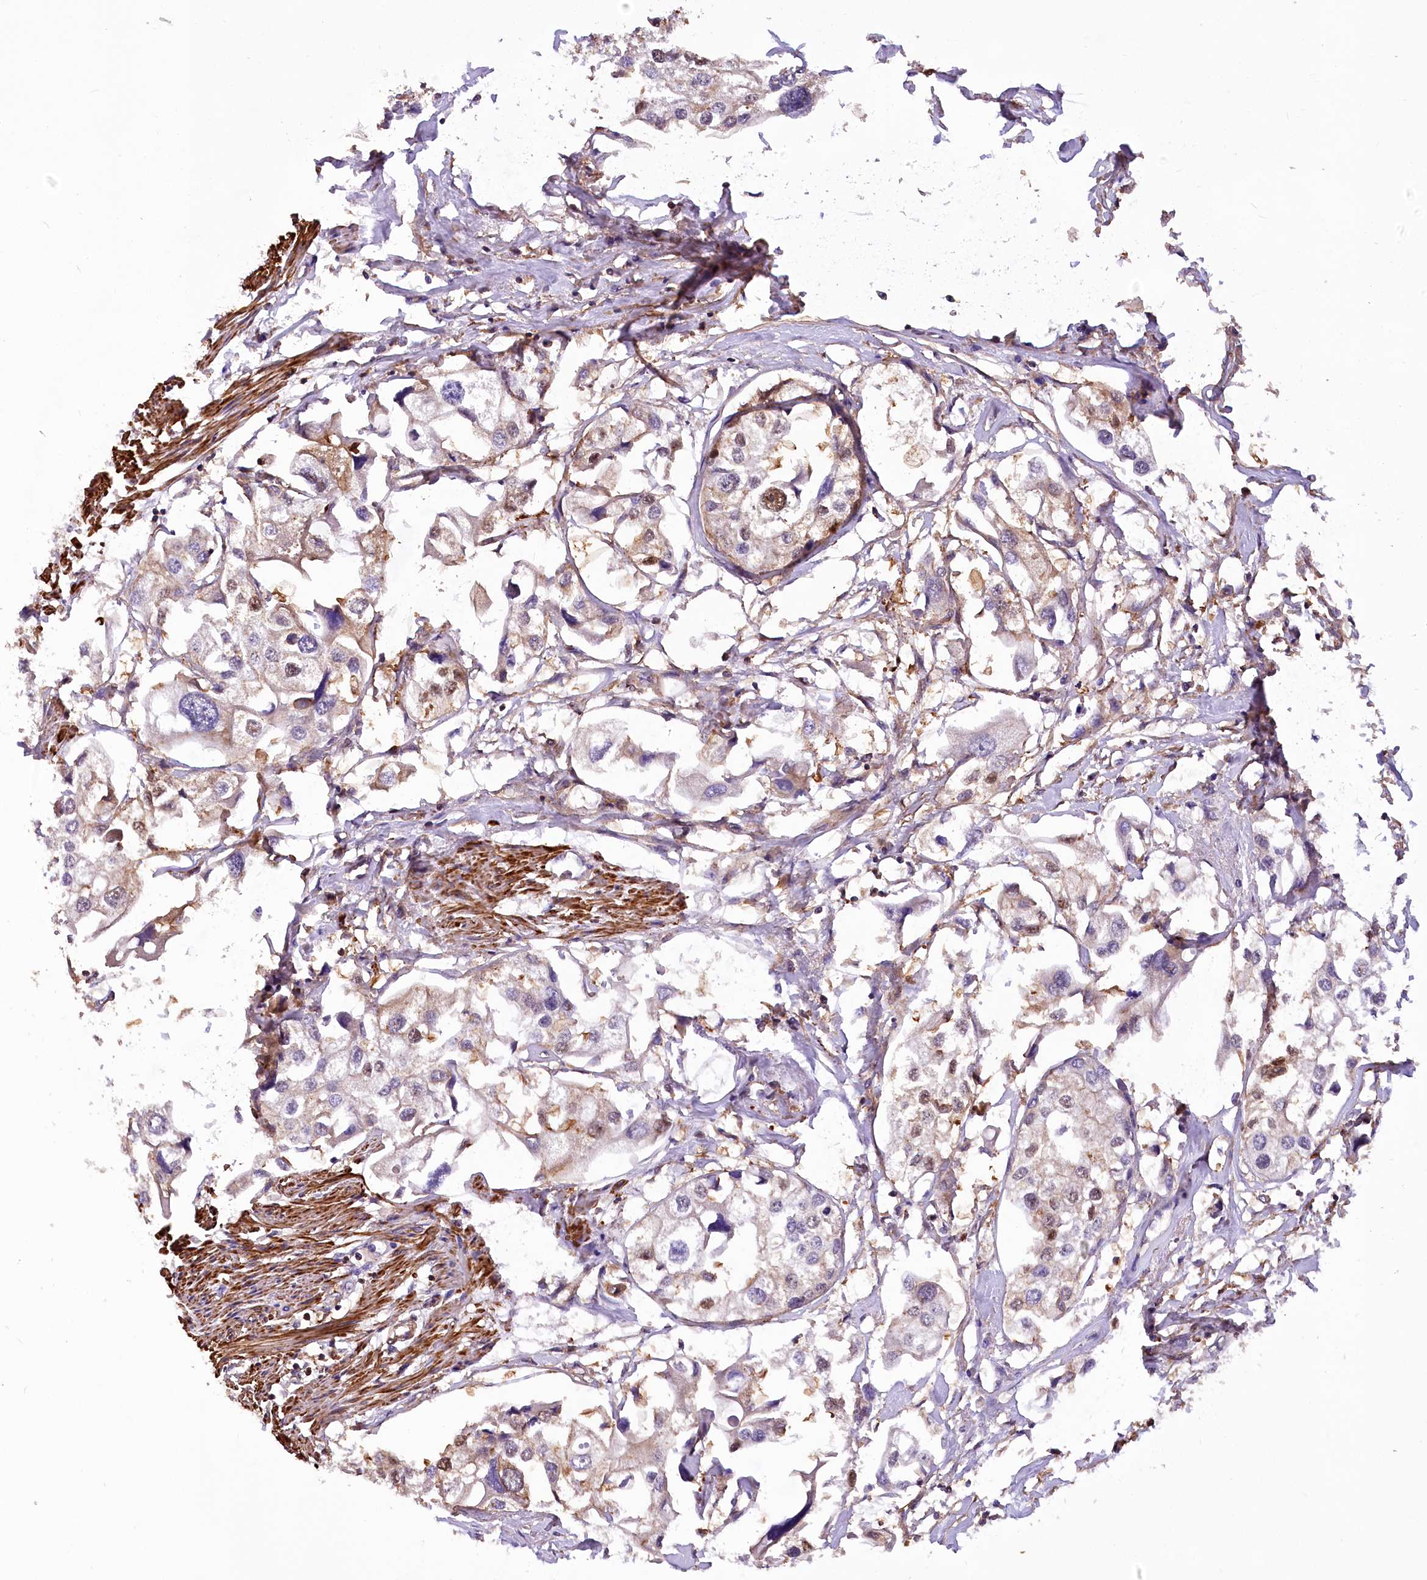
{"staining": {"intensity": "moderate", "quantity": "<25%", "location": "cytoplasmic/membranous,nuclear"}, "tissue": "urothelial cancer", "cell_type": "Tumor cells", "image_type": "cancer", "snomed": [{"axis": "morphology", "description": "Urothelial carcinoma, High grade"}, {"axis": "topography", "description": "Urinary bladder"}], "caption": "High-grade urothelial carcinoma stained for a protein exhibits moderate cytoplasmic/membranous and nuclear positivity in tumor cells.", "gene": "DPP3", "patient": {"sex": "male", "age": 64}}